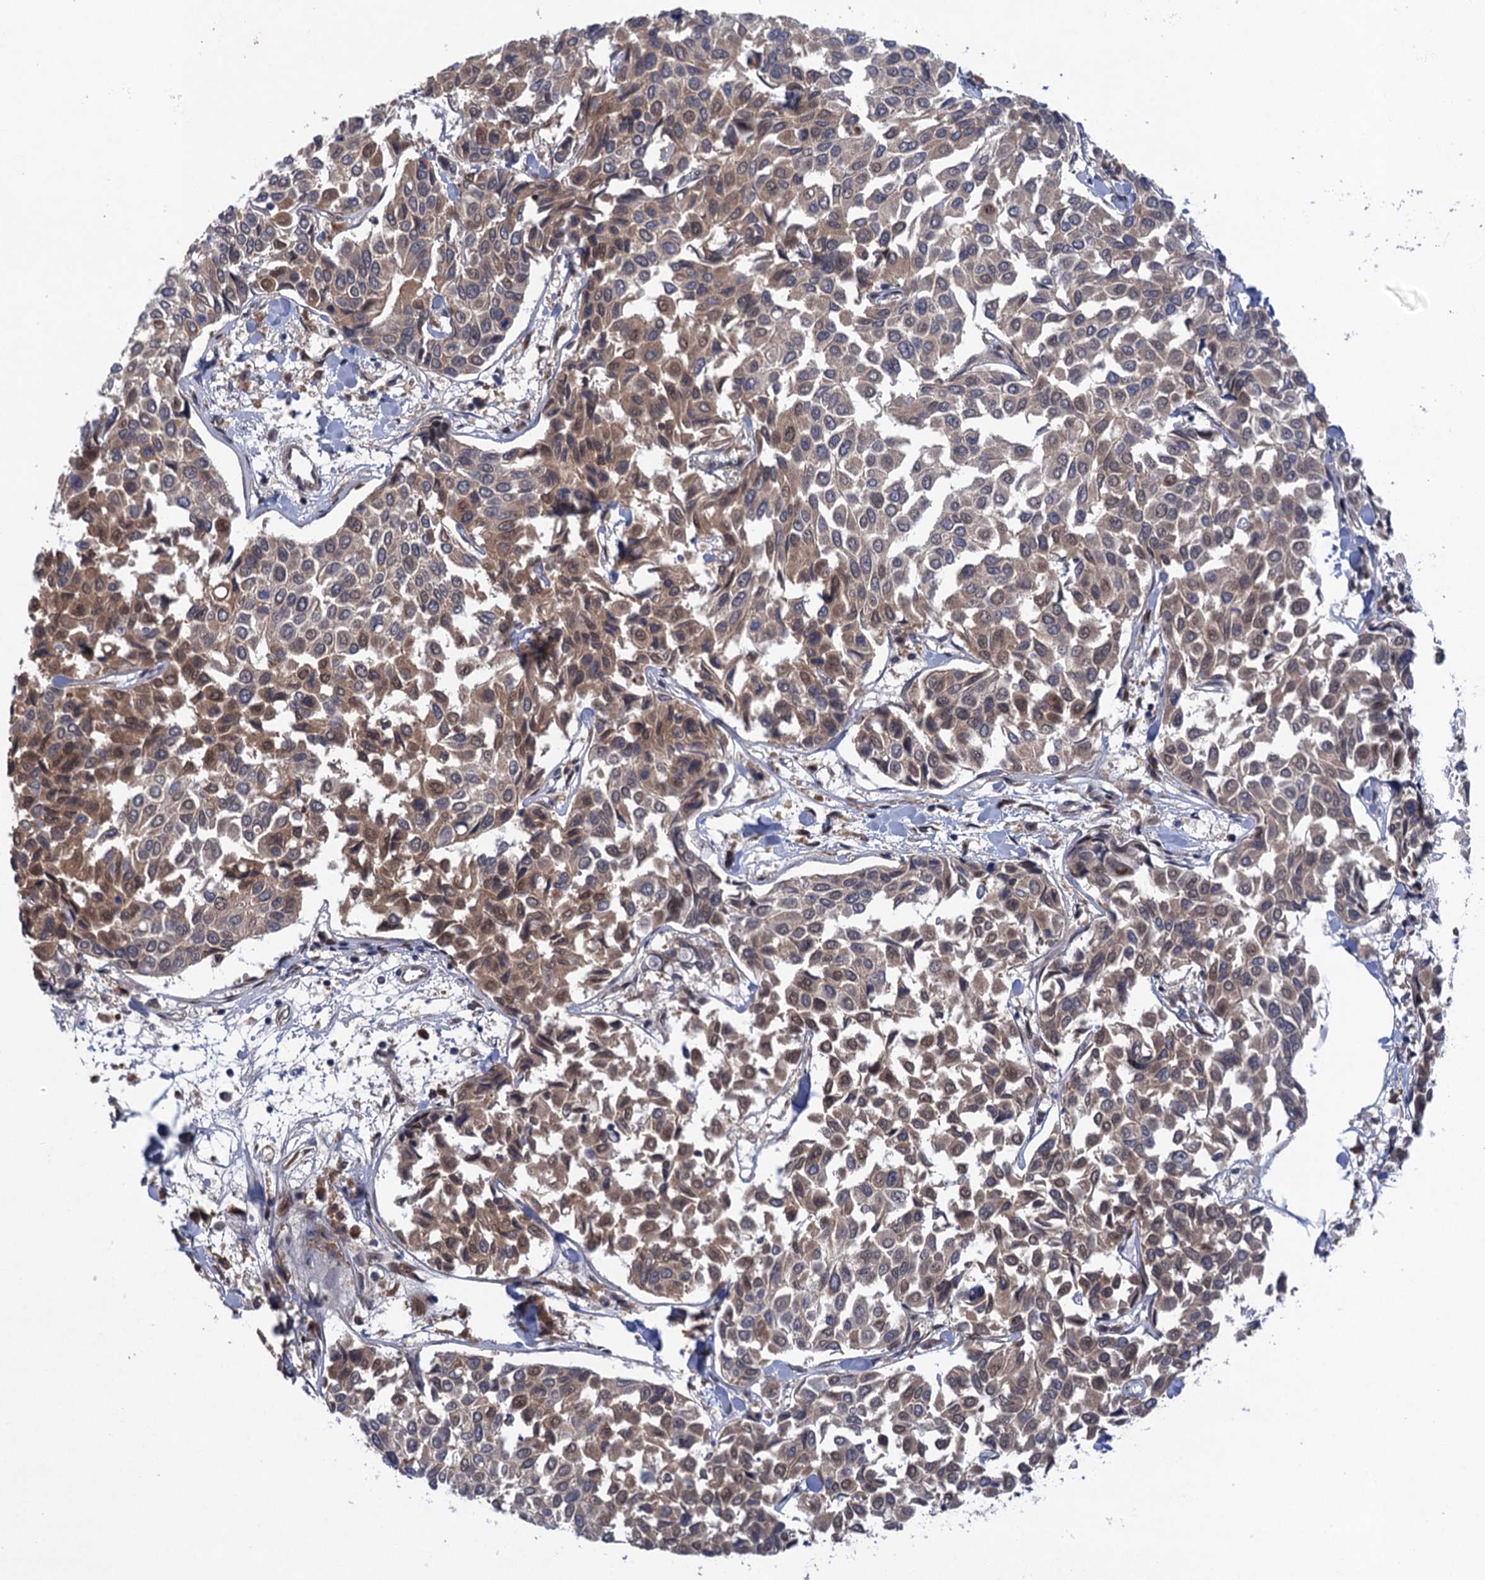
{"staining": {"intensity": "weak", "quantity": "25%-75%", "location": "cytoplasmic/membranous,nuclear"}, "tissue": "breast cancer", "cell_type": "Tumor cells", "image_type": "cancer", "snomed": [{"axis": "morphology", "description": "Duct carcinoma"}, {"axis": "topography", "description": "Breast"}], "caption": "High-magnification brightfield microscopy of breast cancer (intraductal carcinoma) stained with DAB (3,3'-diaminobenzidine) (brown) and counterstained with hematoxylin (blue). tumor cells exhibit weak cytoplasmic/membranous and nuclear expression is appreciated in approximately25%-75% of cells. Using DAB (3,3'-diaminobenzidine) (brown) and hematoxylin (blue) stains, captured at high magnification using brightfield microscopy.", "gene": "NEK8", "patient": {"sex": "female", "age": 55}}